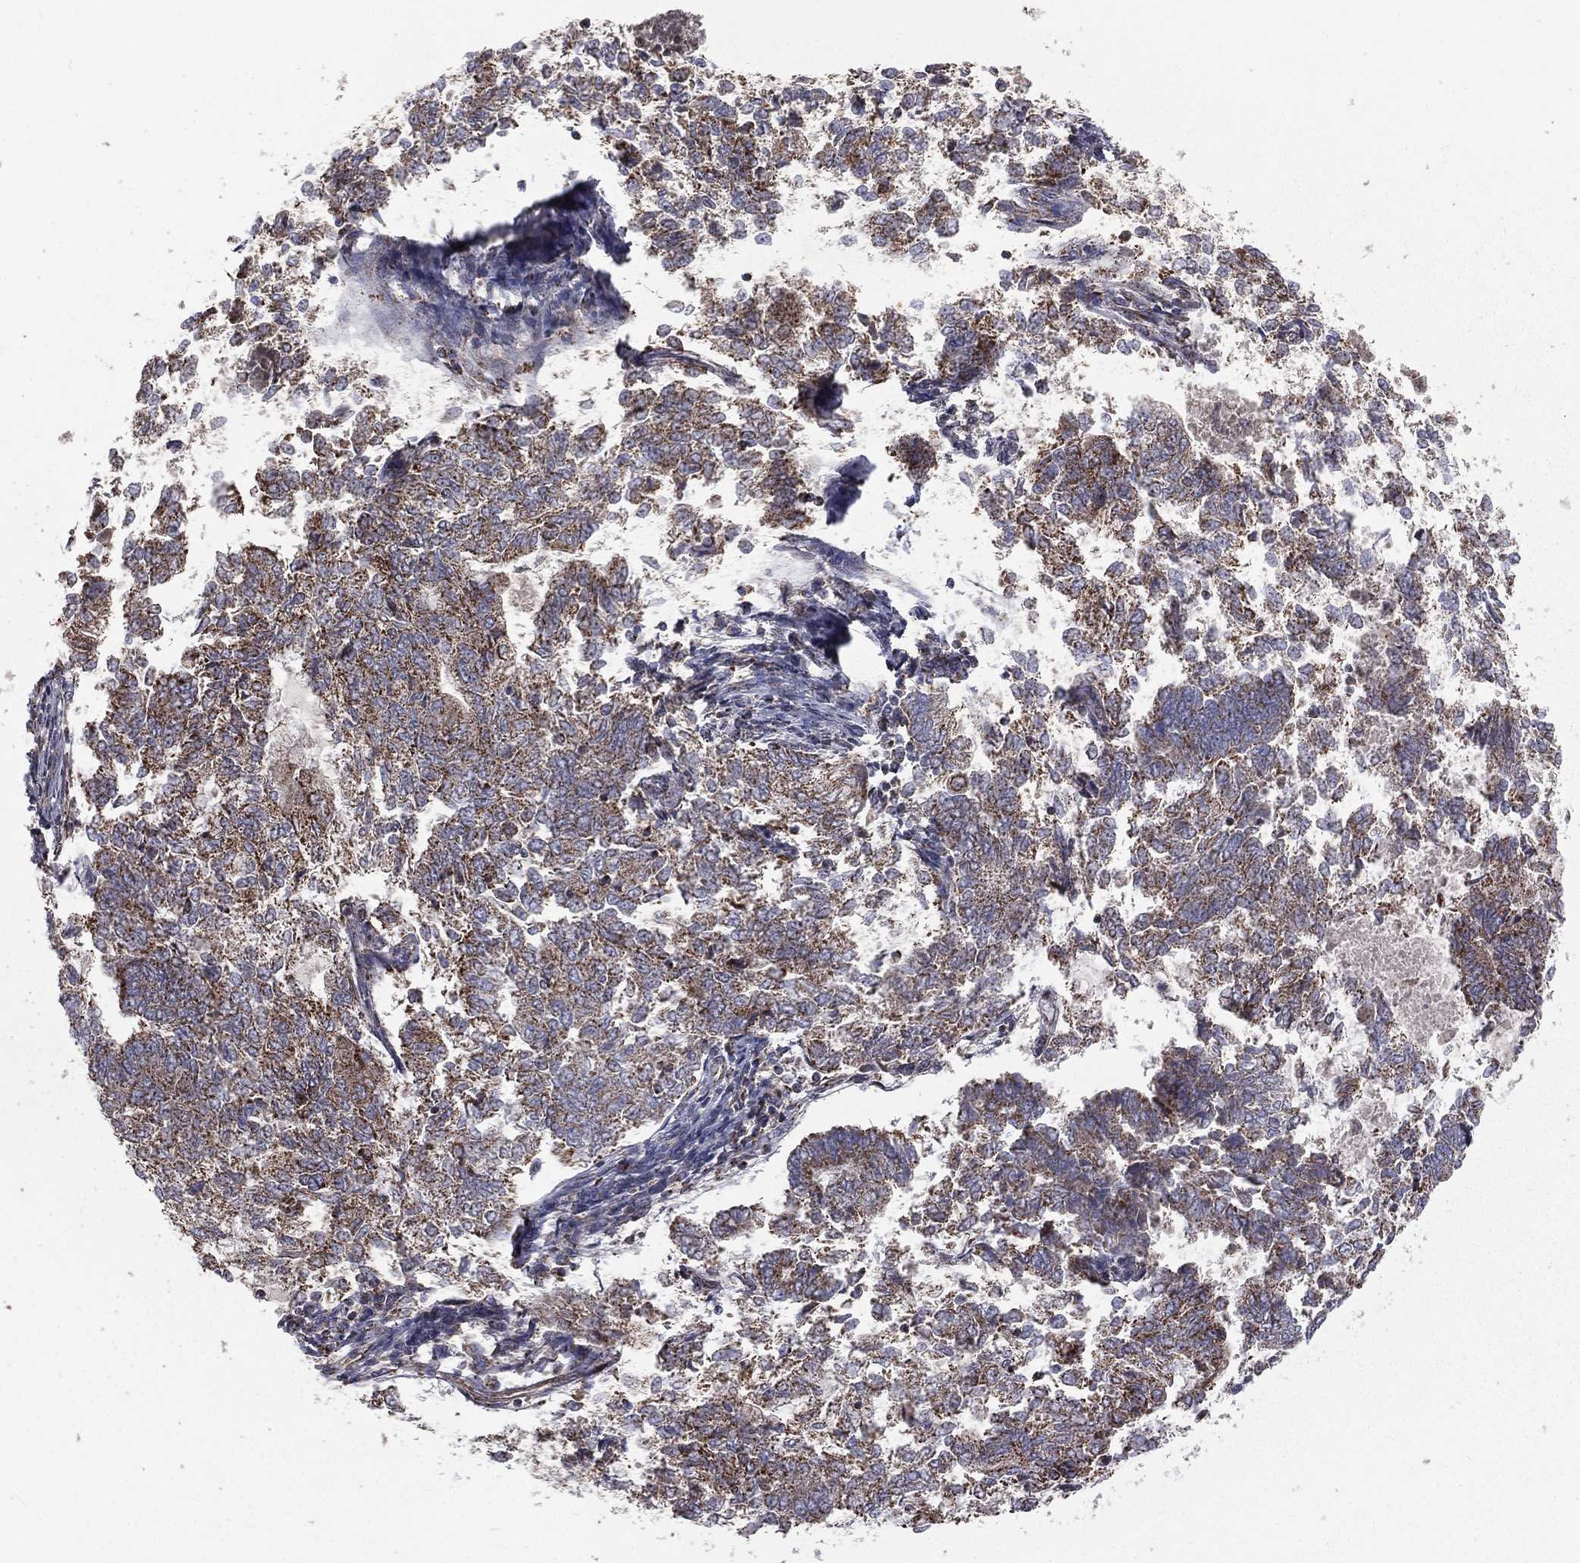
{"staining": {"intensity": "weak", "quantity": ">75%", "location": "cytoplasmic/membranous"}, "tissue": "endometrial cancer", "cell_type": "Tumor cells", "image_type": "cancer", "snomed": [{"axis": "morphology", "description": "Adenocarcinoma, NOS"}, {"axis": "topography", "description": "Endometrium"}], "caption": "An image of endometrial cancer (adenocarcinoma) stained for a protein exhibits weak cytoplasmic/membranous brown staining in tumor cells.", "gene": "GPD1", "patient": {"sex": "female", "age": 65}}